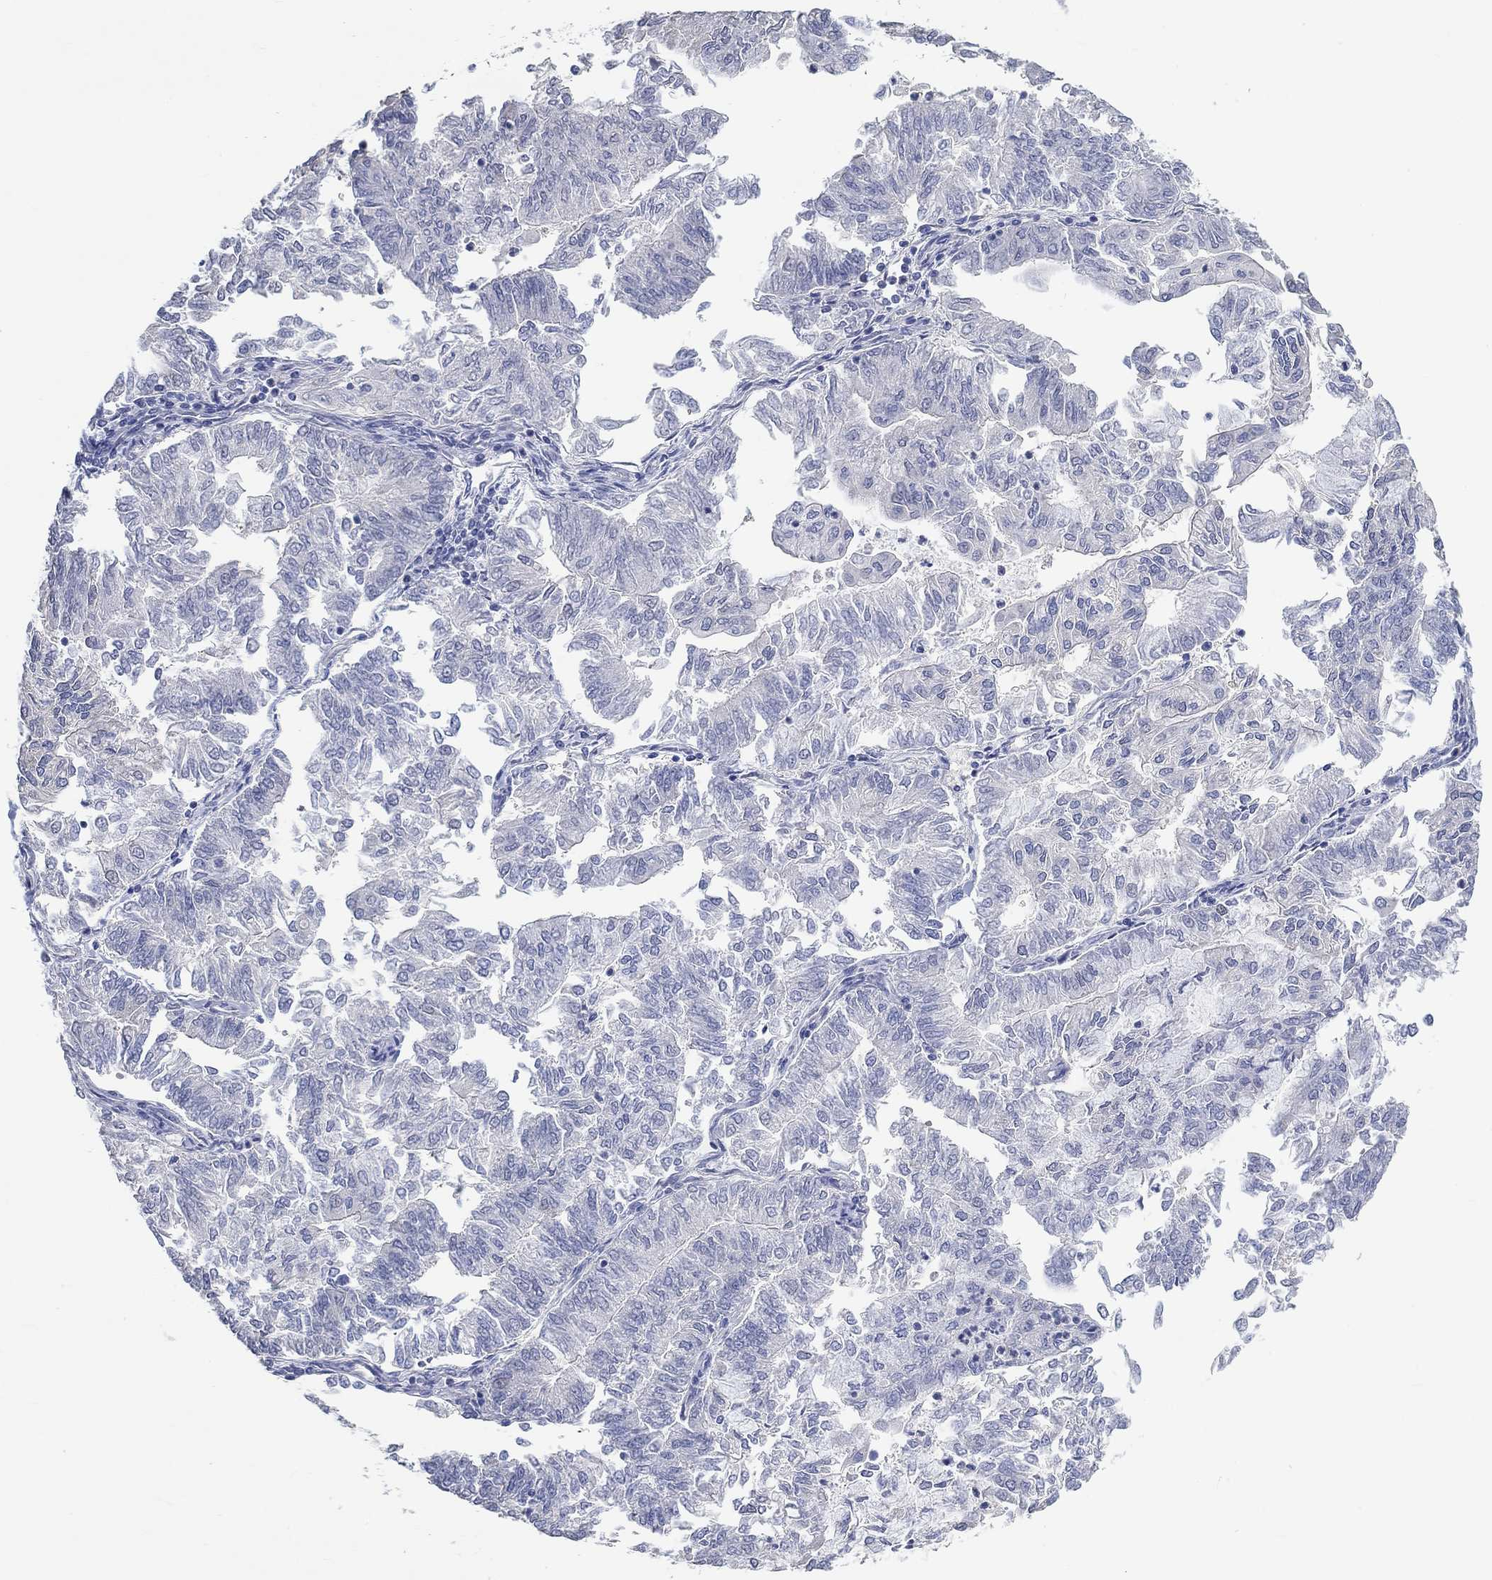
{"staining": {"intensity": "negative", "quantity": "none", "location": "none"}, "tissue": "endometrial cancer", "cell_type": "Tumor cells", "image_type": "cancer", "snomed": [{"axis": "morphology", "description": "Adenocarcinoma, NOS"}, {"axis": "topography", "description": "Endometrium"}], "caption": "Micrograph shows no significant protein staining in tumor cells of endometrial cancer.", "gene": "PNMA5", "patient": {"sex": "female", "age": 59}}